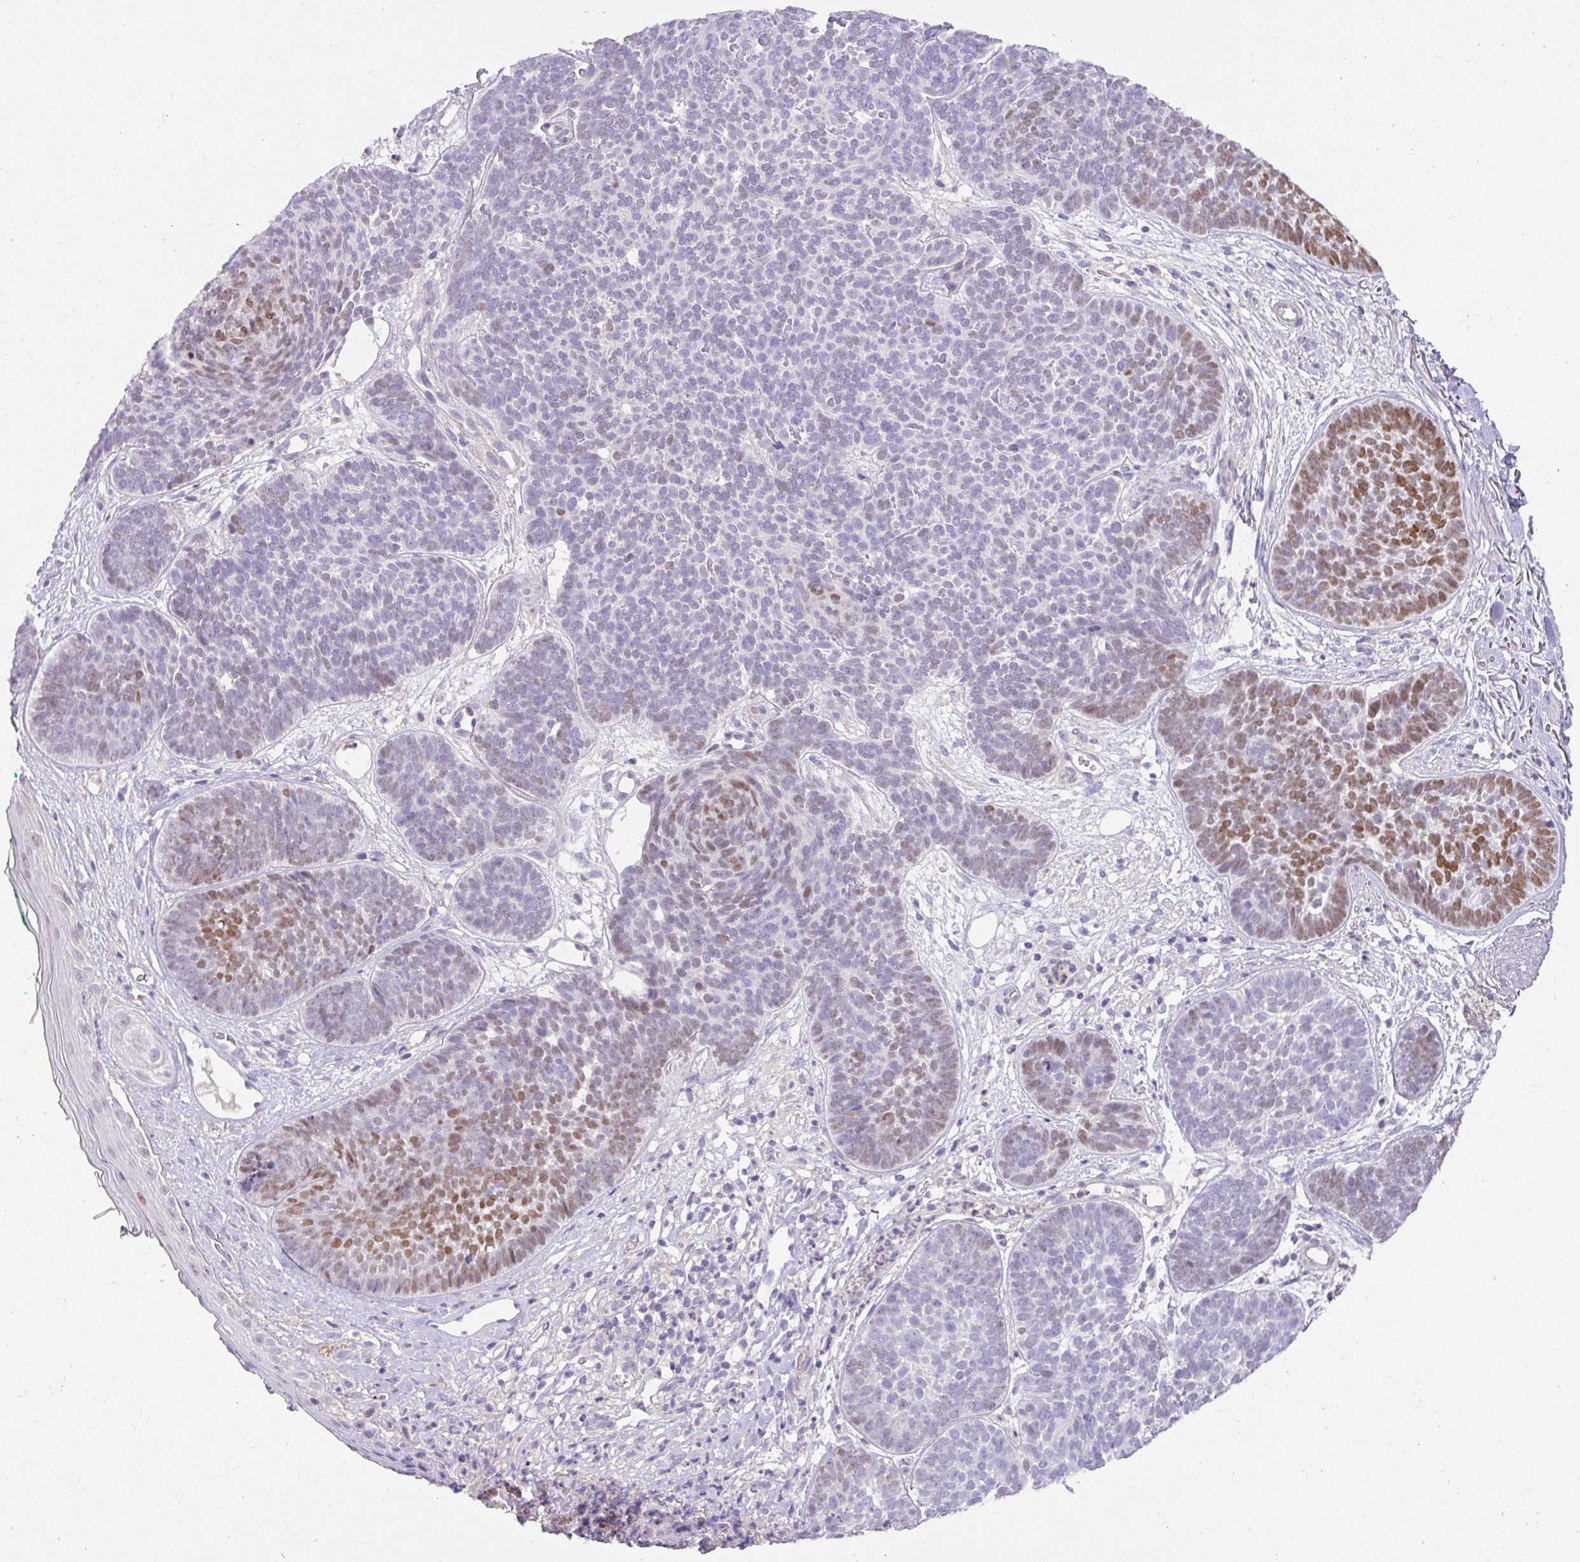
{"staining": {"intensity": "moderate", "quantity": "25%-75%", "location": "nuclear"}, "tissue": "skin cancer", "cell_type": "Tumor cells", "image_type": "cancer", "snomed": [{"axis": "morphology", "description": "Basal cell carcinoma"}, {"axis": "topography", "description": "Skin"}, {"axis": "topography", "description": "Skin of neck"}, {"axis": "topography", "description": "Skin of shoulder"}, {"axis": "topography", "description": "Skin of back"}], "caption": "Immunohistochemical staining of human skin cancer reveals medium levels of moderate nuclear protein positivity in about 25%-75% of tumor cells.", "gene": "HOXC13", "patient": {"sex": "male", "age": 80}}